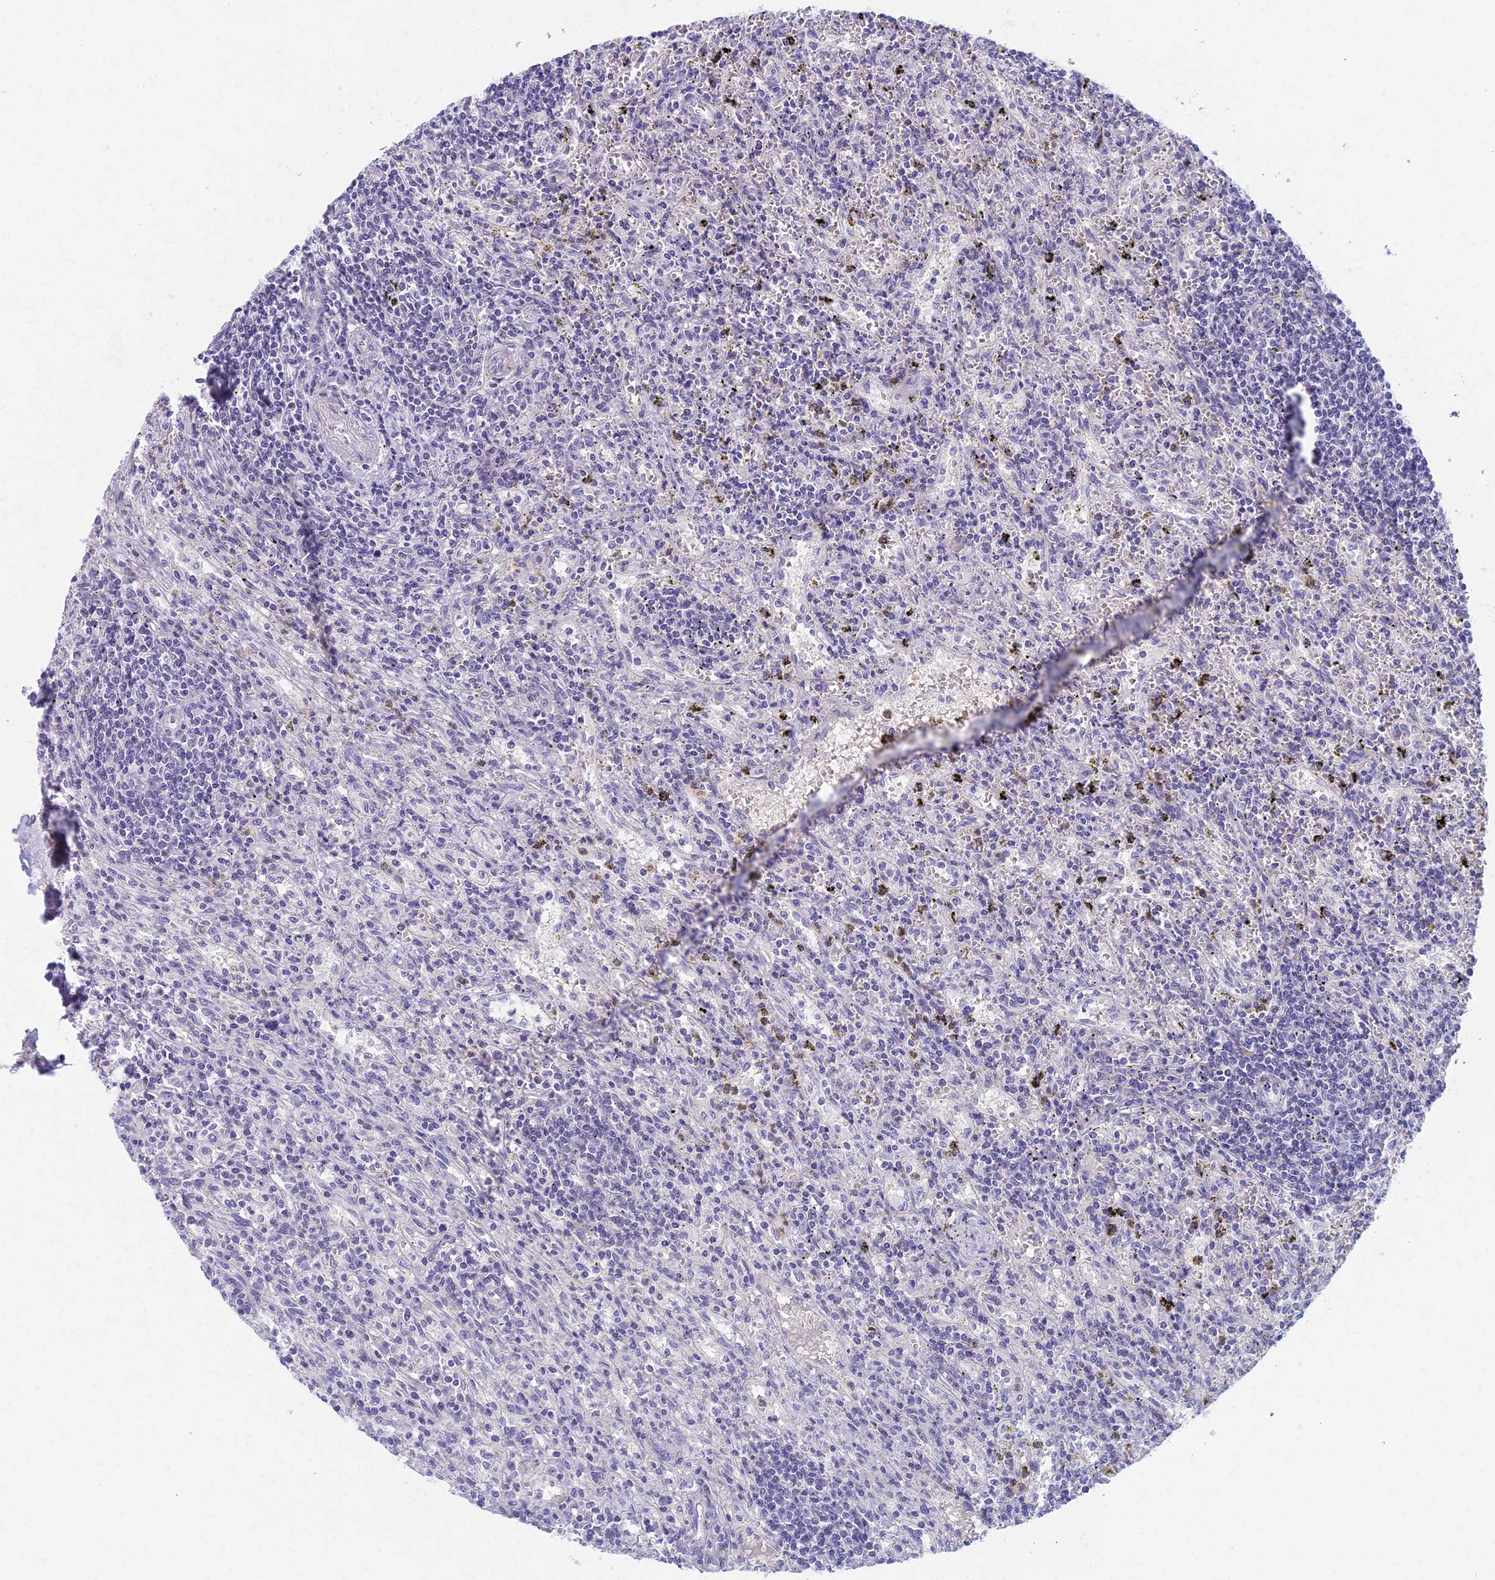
{"staining": {"intensity": "negative", "quantity": "none", "location": "none"}, "tissue": "lymphoma", "cell_type": "Tumor cells", "image_type": "cancer", "snomed": [{"axis": "morphology", "description": "Malignant lymphoma, non-Hodgkin's type, Low grade"}, {"axis": "topography", "description": "Spleen"}], "caption": "Tumor cells are negative for brown protein staining in low-grade malignant lymphoma, non-Hodgkin's type.", "gene": "AP4E1", "patient": {"sex": "male", "age": 76}}